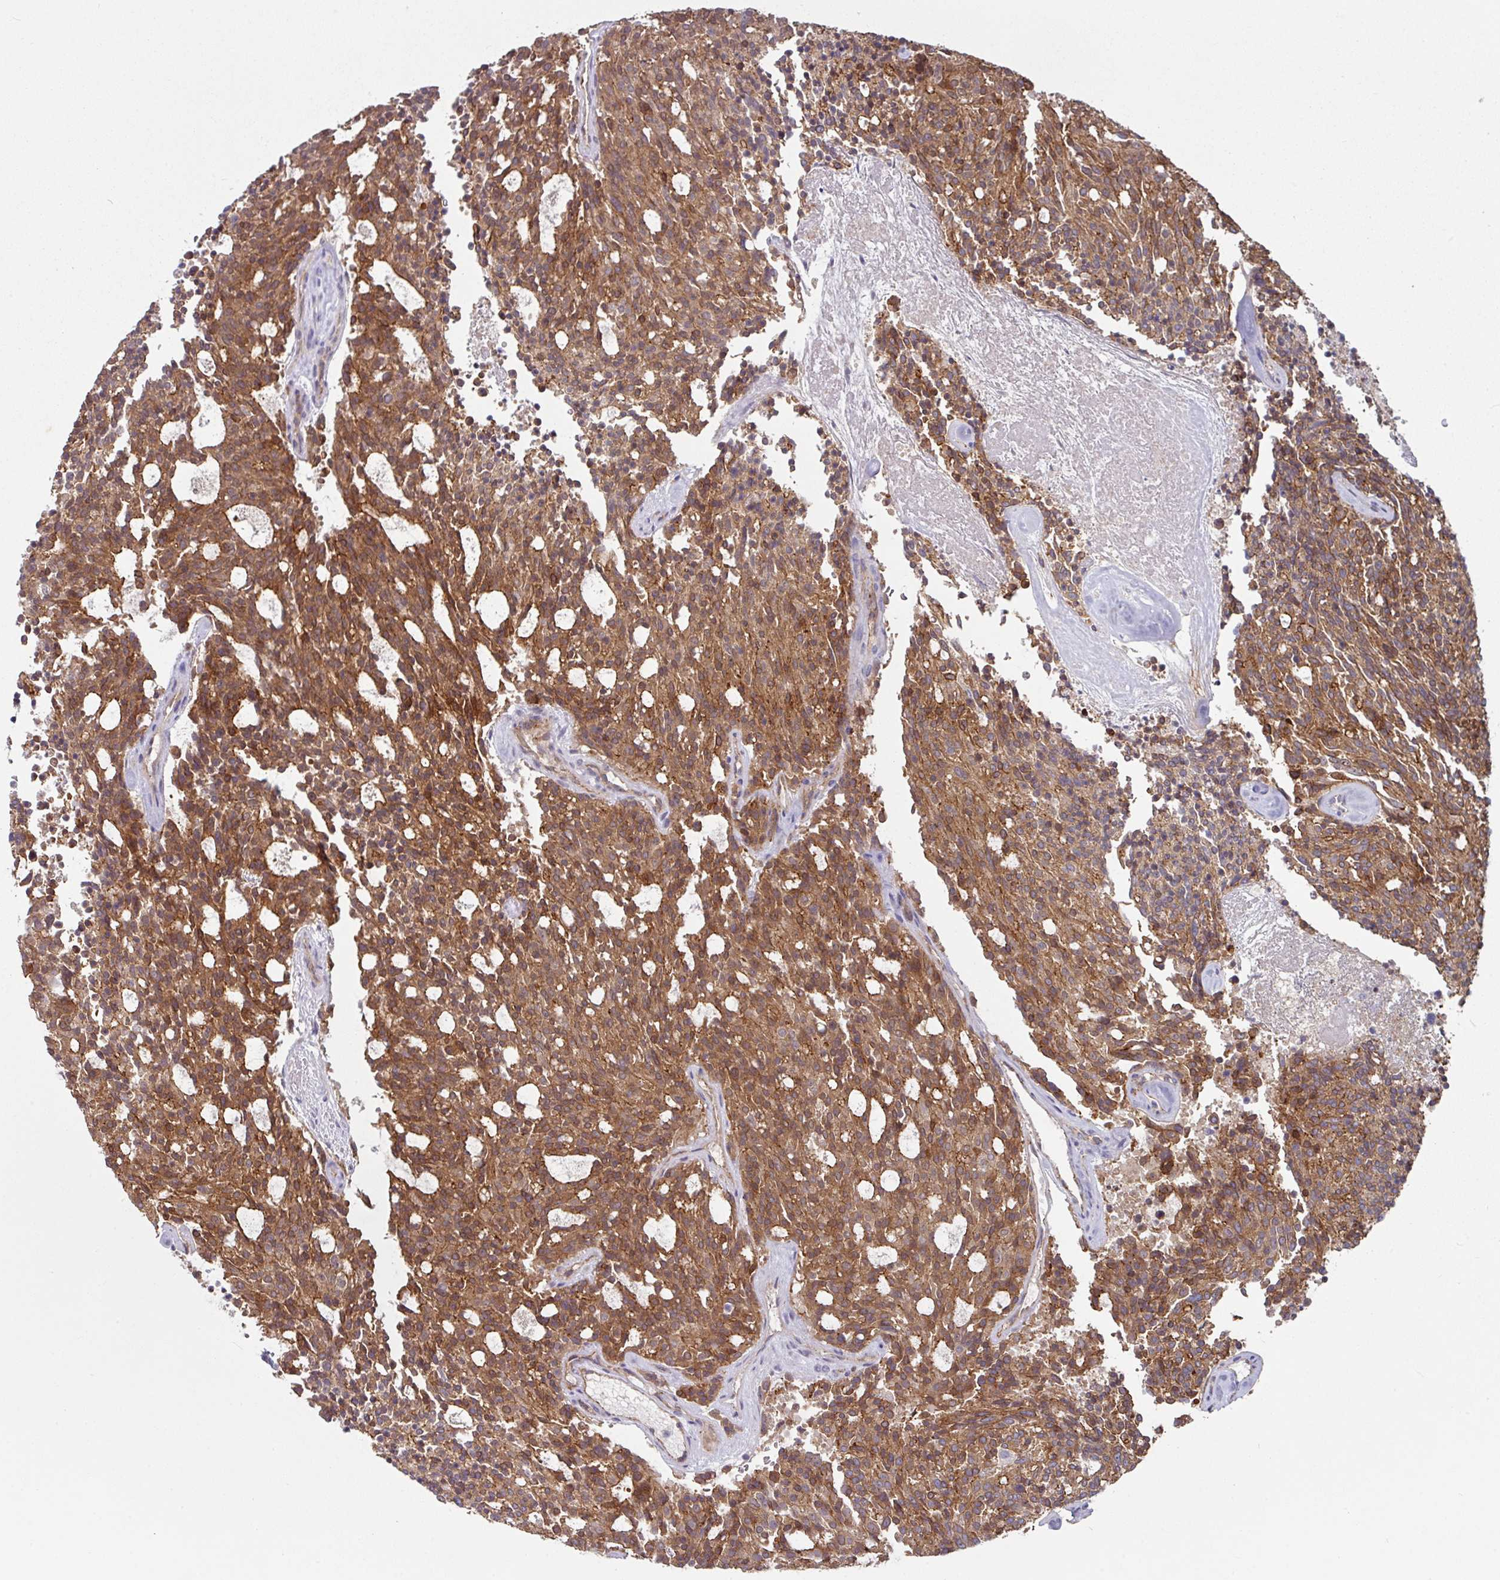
{"staining": {"intensity": "moderate", "quantity": ">75%", "location": "cytoplasmic/membranous"}, "tissue": "carcinoid", "cell_type": "Tumor cells", "image_type": "cancer", "snomed": [{"axis": "morphology", "description": "Carcinoid, malignant, NOS"}, {"axis": "topography", "description": "Pancreas"}], "caption": "The image shows staining of malignant carcinoid, revealing moderate cytoplasmic/membranous protein expression (brown color) within tumor cells. Nuclei are stained in blue.", "gene": "JUP", "patient": {"sex": "female", "age": 54}}